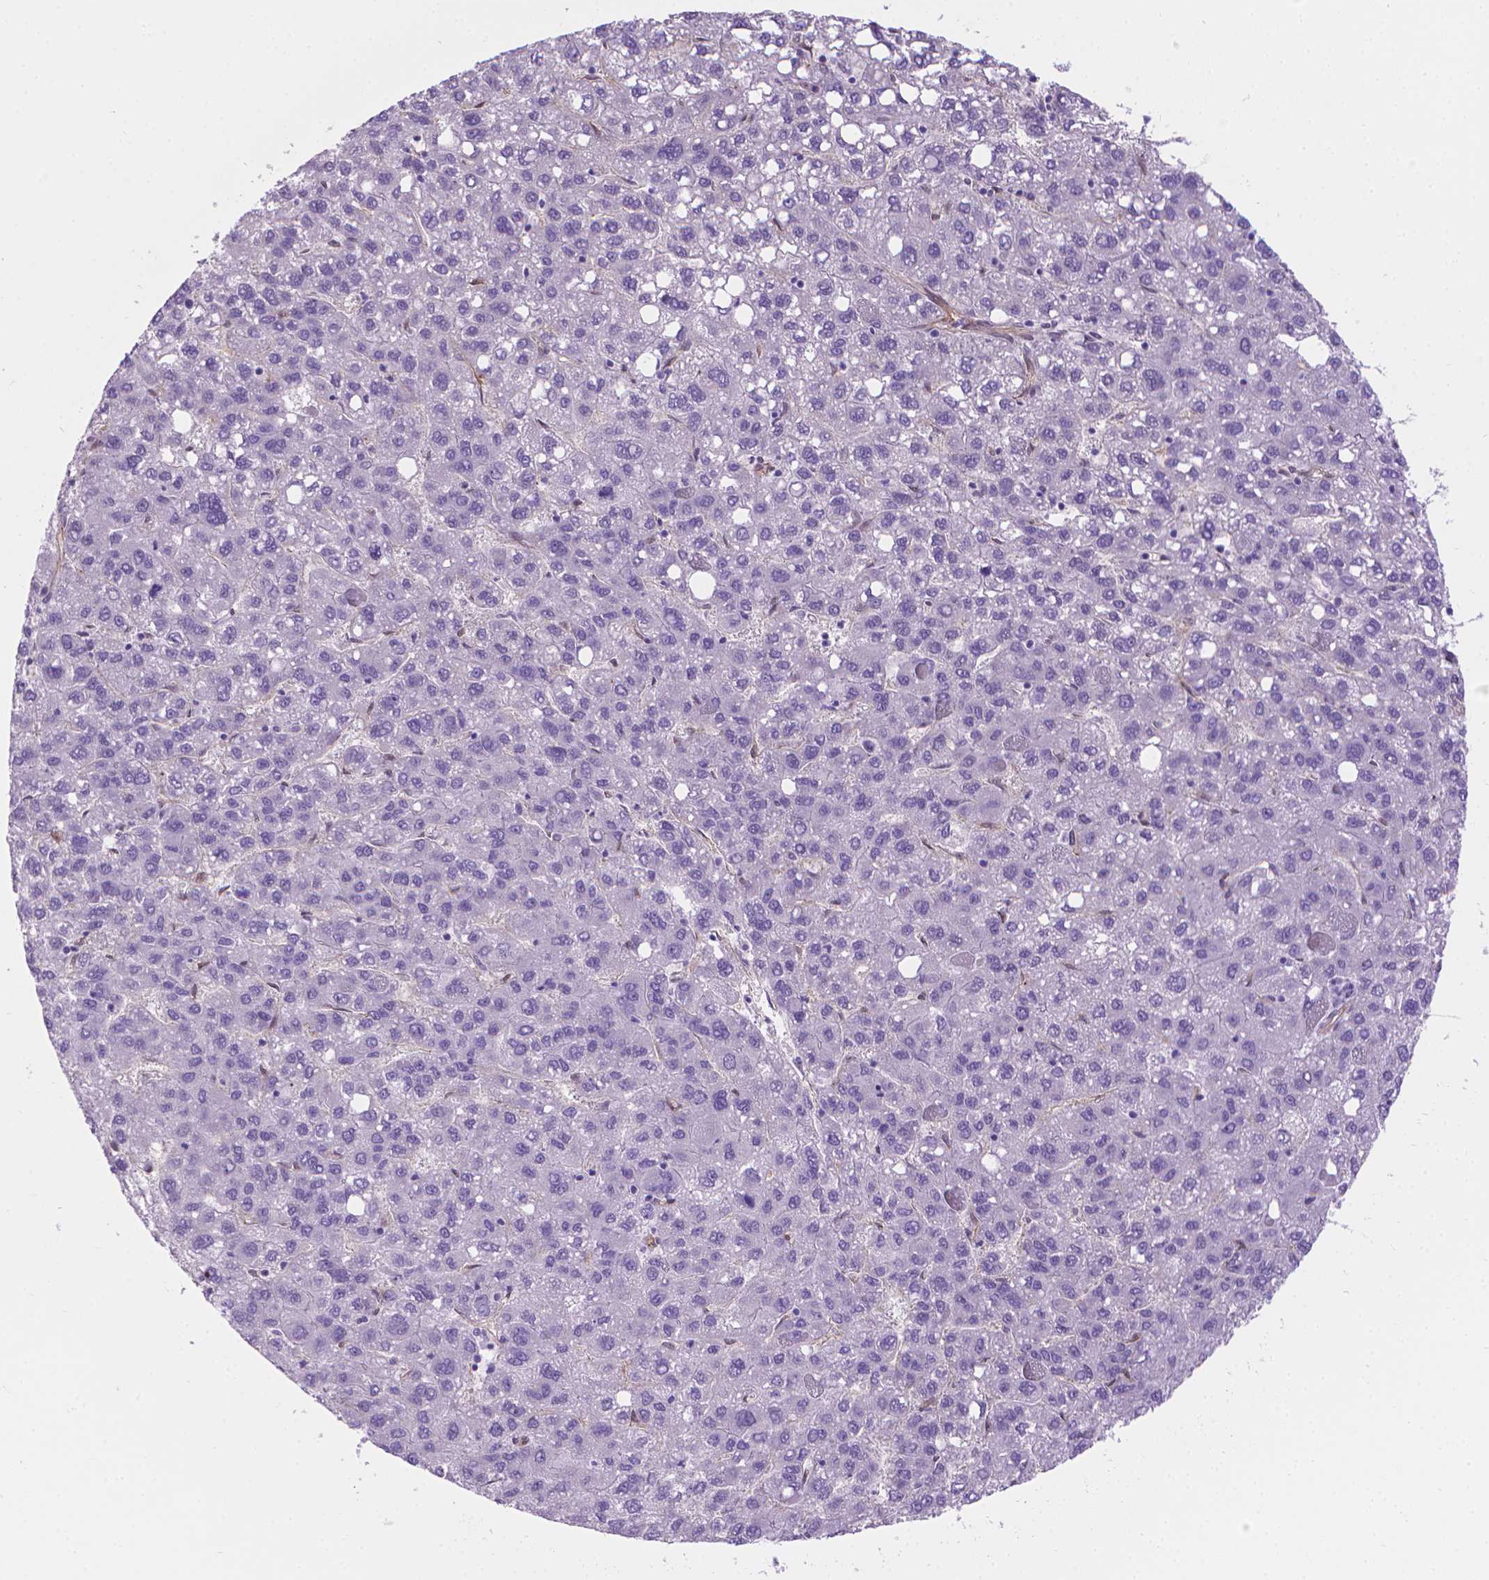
{"staining": {"intensity": "negative", "quantity": "none", "location": "none"}, "tissue": "liver cancer", "cell_type": "Tumor cells", "image_type": "cancer", "snomed": [{"axis": "morphology", "description": "Carcinoma, Hepatocellular, NOS"}, {"axis": "topography", "description": "Liver"}], "caption": "Protein analysis of hepatocellular carcinoma (liver) exhibits no significant positivity in tumor cells. (DAB (3,3'-diaminobenzidine) IHC visualized using brightfield microscopy, high magnification).", "gene": "CLIC4", "patient": {"sex": "female", "age": 82}}